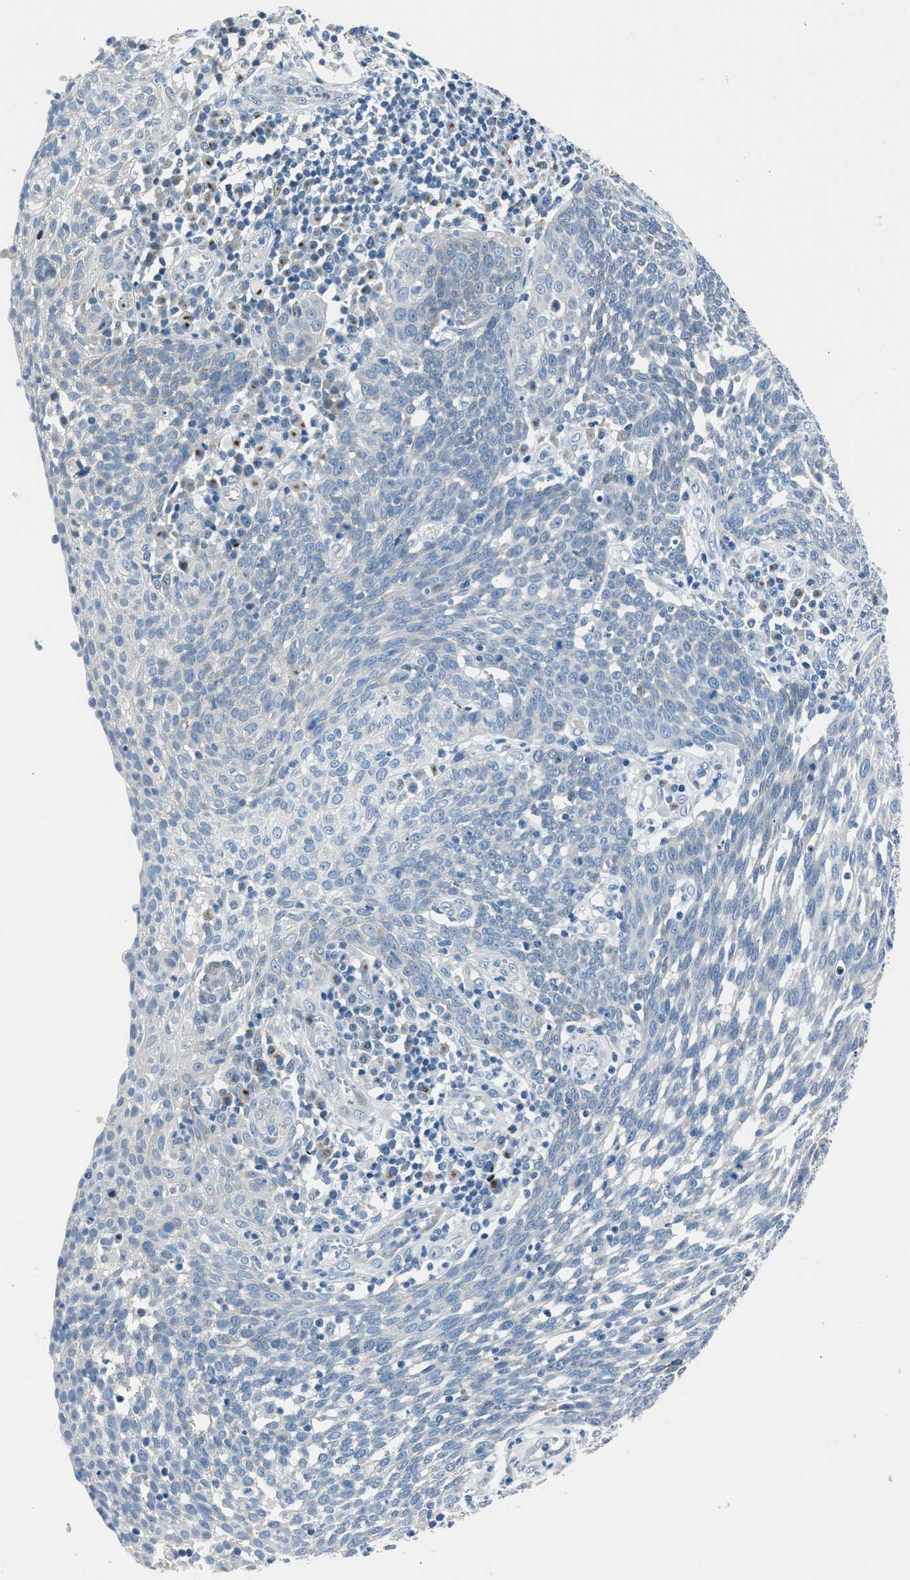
{"staining": {"intensity": "negative", "quantity": "none", "location": "none"}, "tissue": "cervical cancer", "cell_type": "Tumor cells", "image_type": "cancer", "snomed": [{"axis": "morphology", "description": "Squamous cell carcinoma, NOS"}, {"axis": "topography", "description": "Cervix"}], "caption": "A photomicrograph of cervical squamous cell carcinoma stained for a protein displays no brown staining in tumor cells.", "gene": "RNF41", "patient": {"sex": "female", "age": 34}}